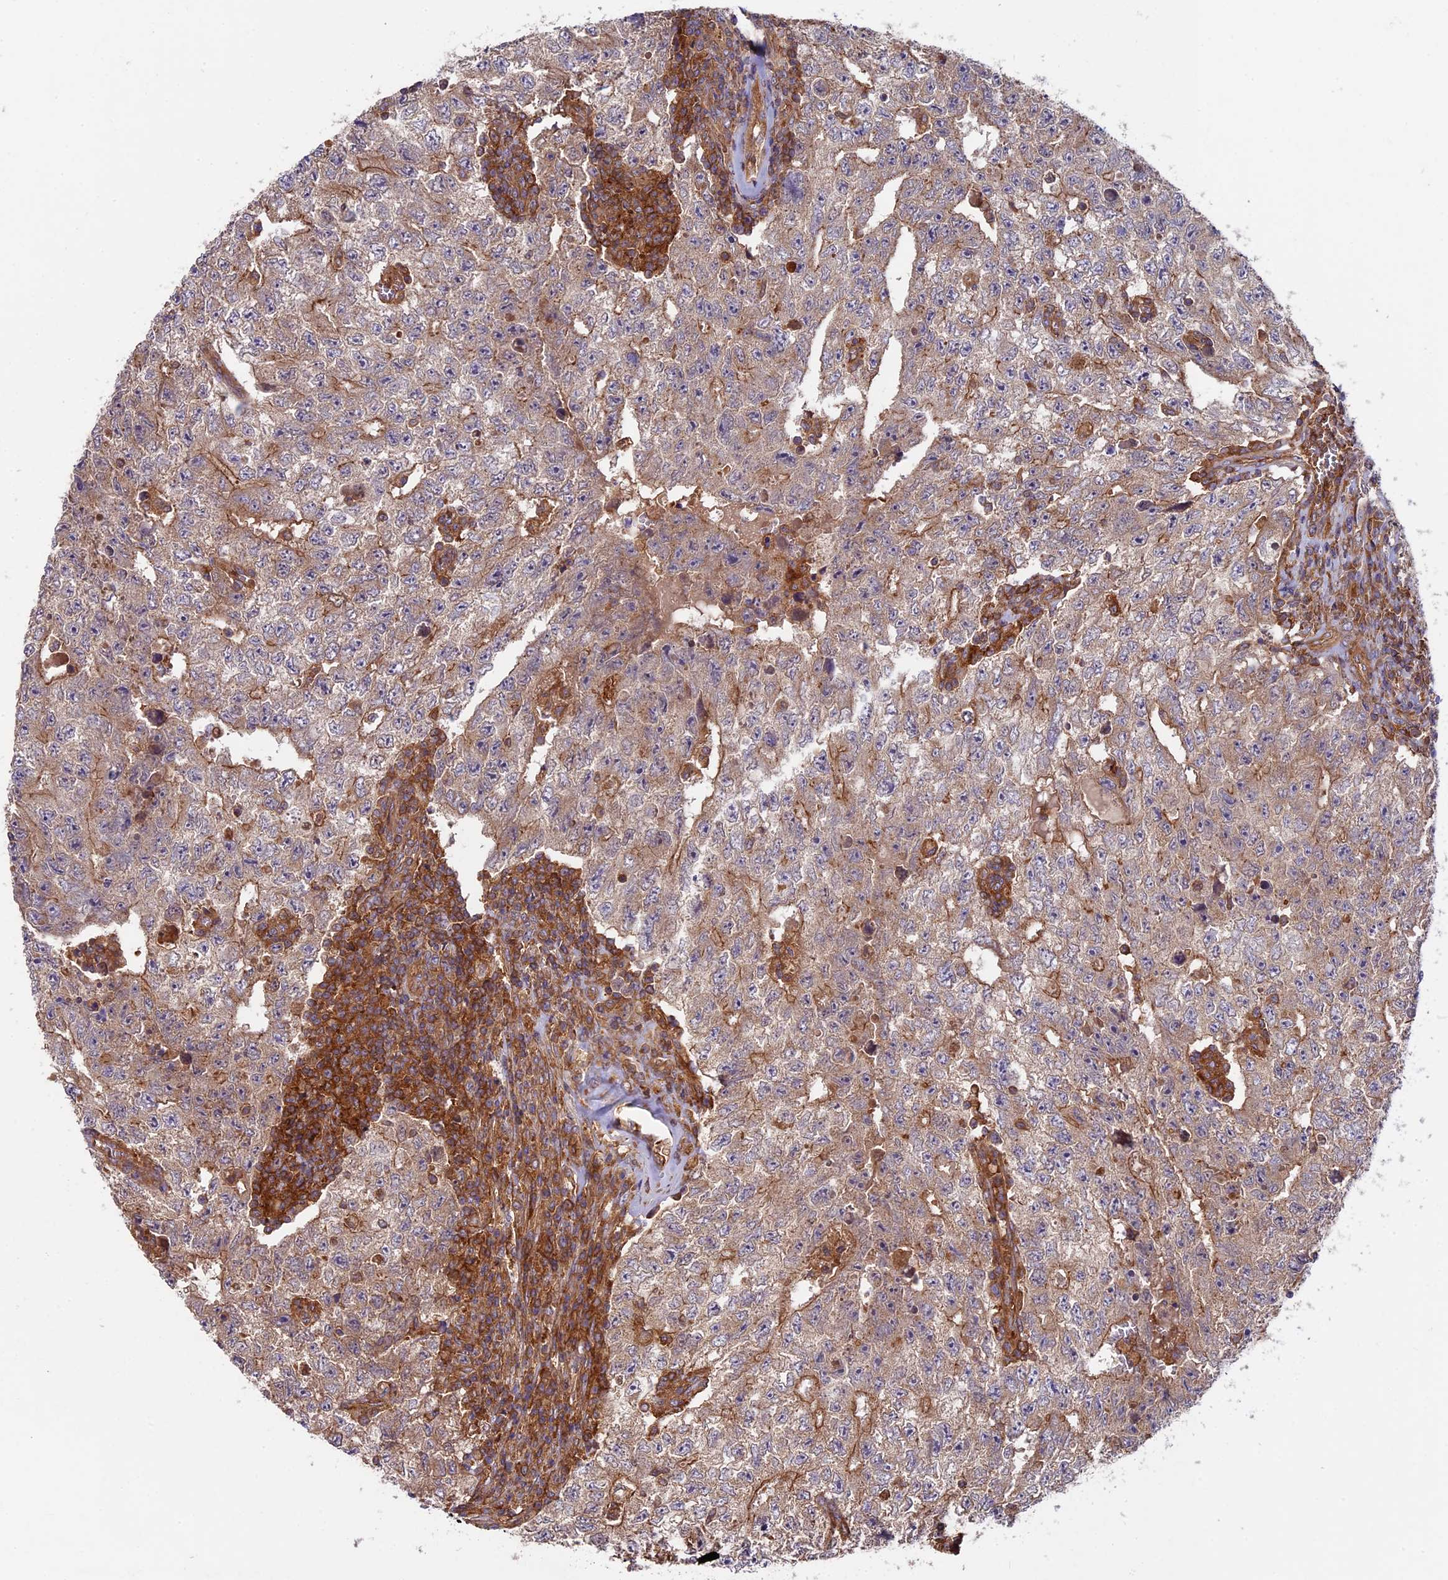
{"staining": {"intensity": "moderate", "quantity": "25%-75%", "location": "cytoplasmic/membranous"}, "tissue": "testis cancer", "cell_type": "Tumor cells", "image_type": "cancer", "snomed": [{"axis": "morphology", "description": "Carcinoma, Embryonal, NOS"}, {"axis": "topography", "description": "Testis"}], "caption": "Embryonal carcinoma (testis) stained for a protein displays moderate cytoplasmic/membranous positivity in tumor cells. The protein of interest is shown in brown color, while the nuclei are stained blue.", "gene": "MYO9B", "patient": {"sex": "male", "age": 17}}